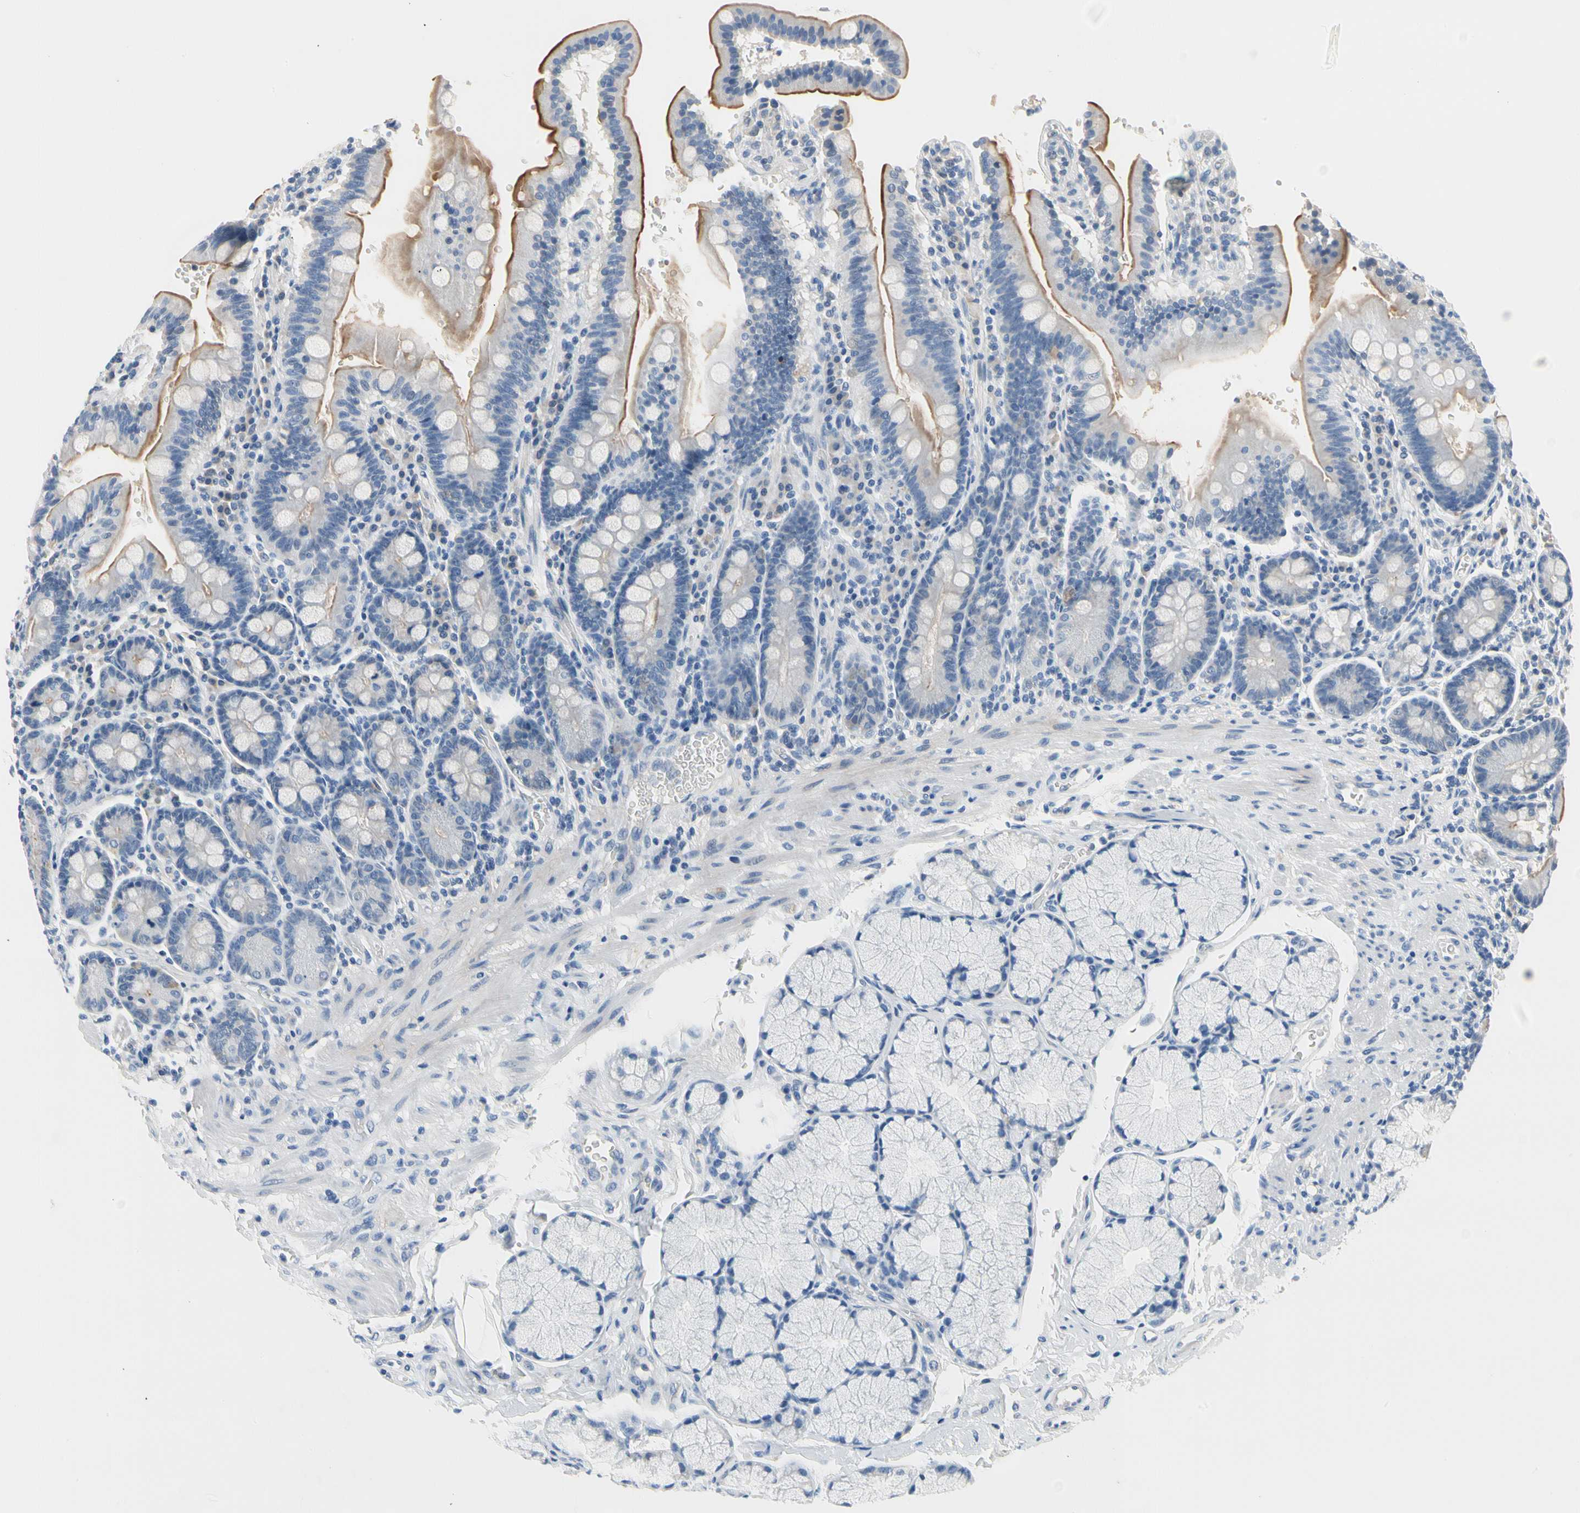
{"staining": {"intensity": "moderate", "quantity": "<25%", "location": "cytoplasmic/membranous"}, "tissue": "duodenum", "cell_type": "Glandular cells", "image_type": "normal", "snomed": [{"axis": "morphology", "description": "Normal tissue, NOS"}, {"axis": "topography", "description": "Pancreas"}, {"axis": "topography", "description": "Duodenum"}], "caption": "Immunohistochemistry micrograph of unremarkable duodenum stained for a protein (brown), which reveals low levels of moderate cytoplasmic/membranous positivity in about <25% of glandular cells.", "gene": "MARK1", "patient": {"sex": "male", "age": 79}}